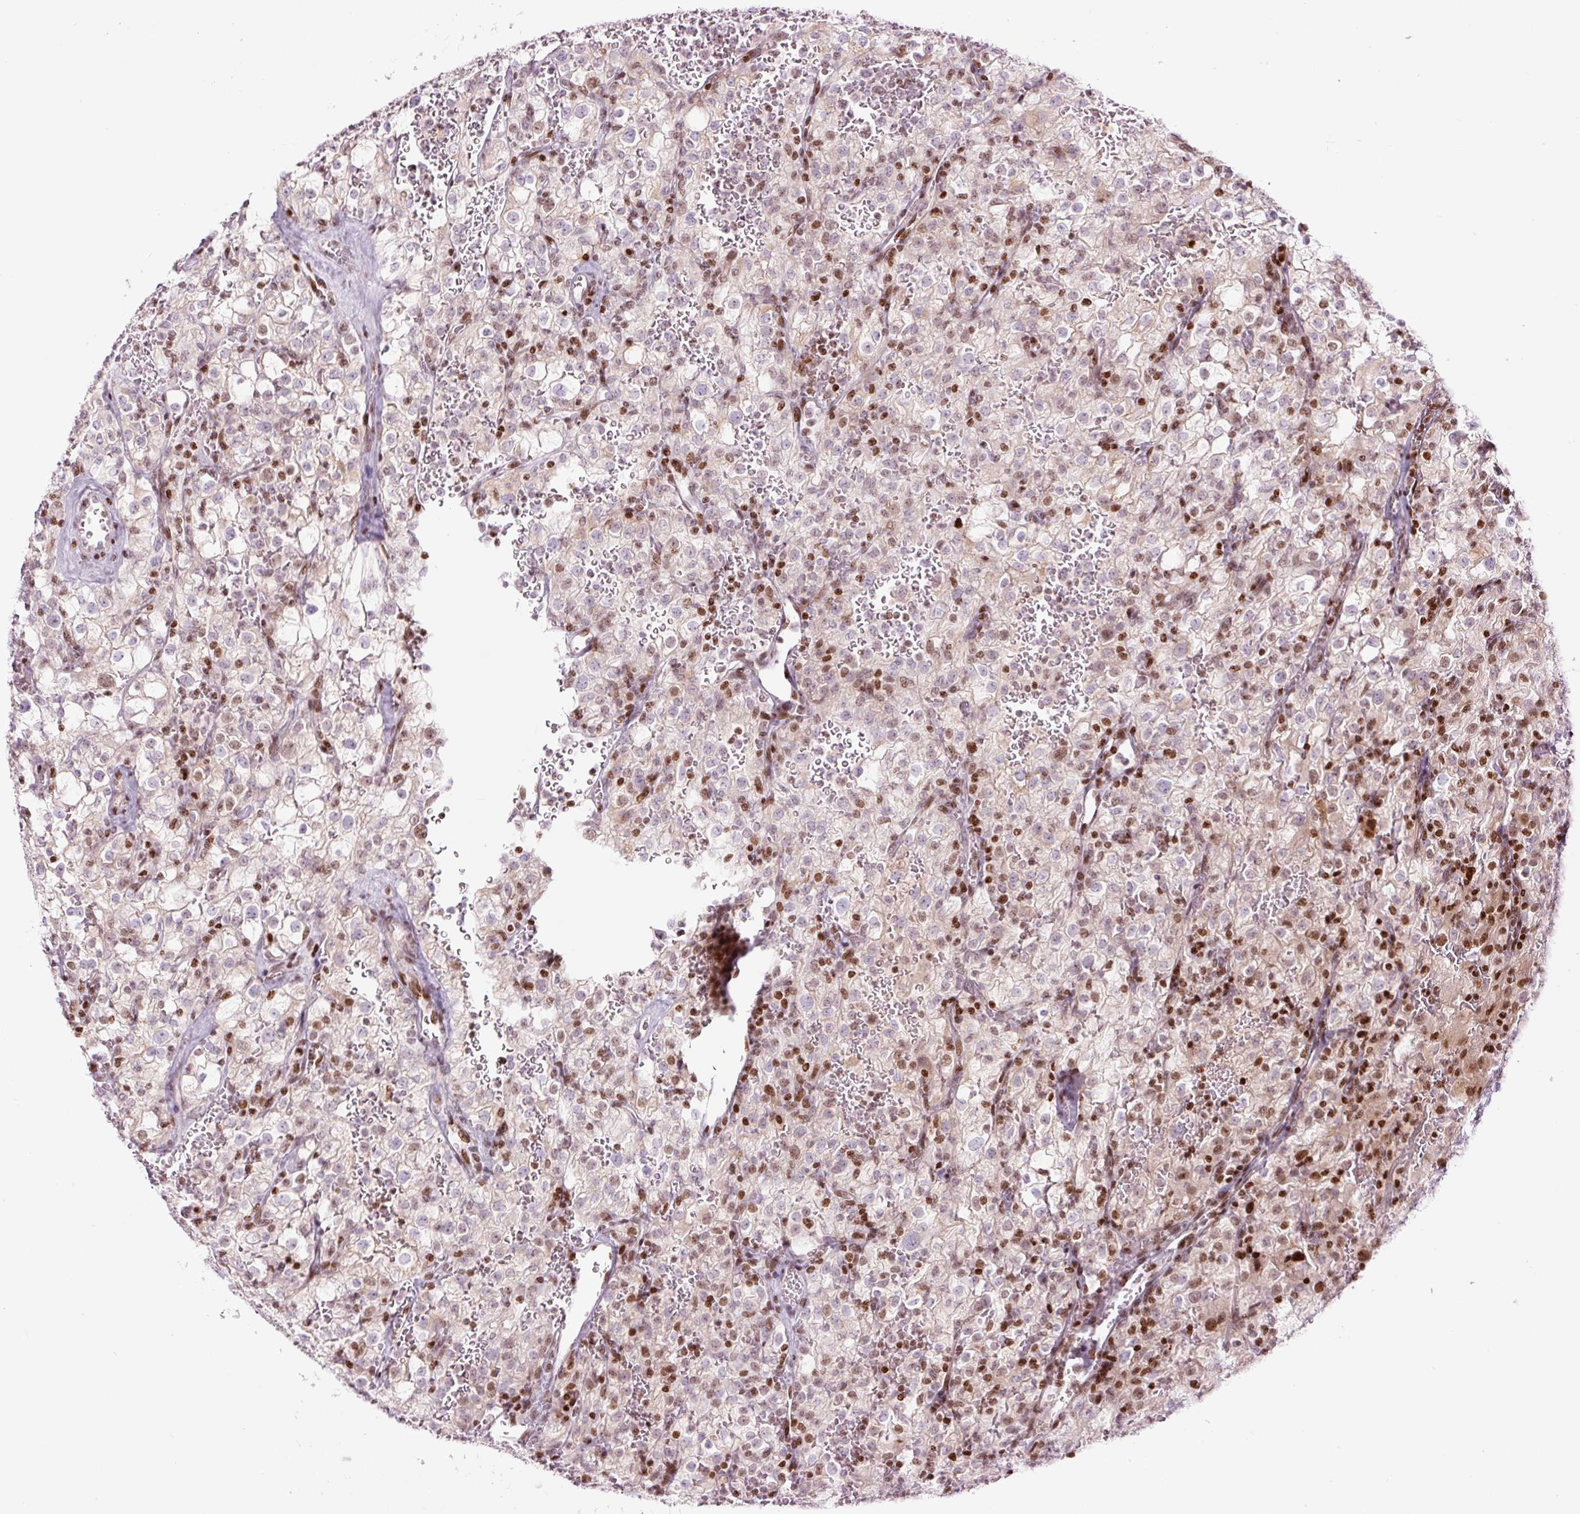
{"staining": {"intensity": "moderate", "quantity": "<25%", "location": "nuclear"}, "tissue": "renal cancer", "cell_type": "Tumor cells", "image_type": "cancer", "snomed": [{"axis": "morphology", "description": "Adenocarcinoma, NOS"}, {"axis": "topography", "description": "Kidney"}], "caption": "Protein expression analysis of human renal adenocarcinoma reveals moderate nuclear expression in about <25% of tumor cells.", "gene": "TMEM177", "patient": {"sex": "female", "age": 74}}